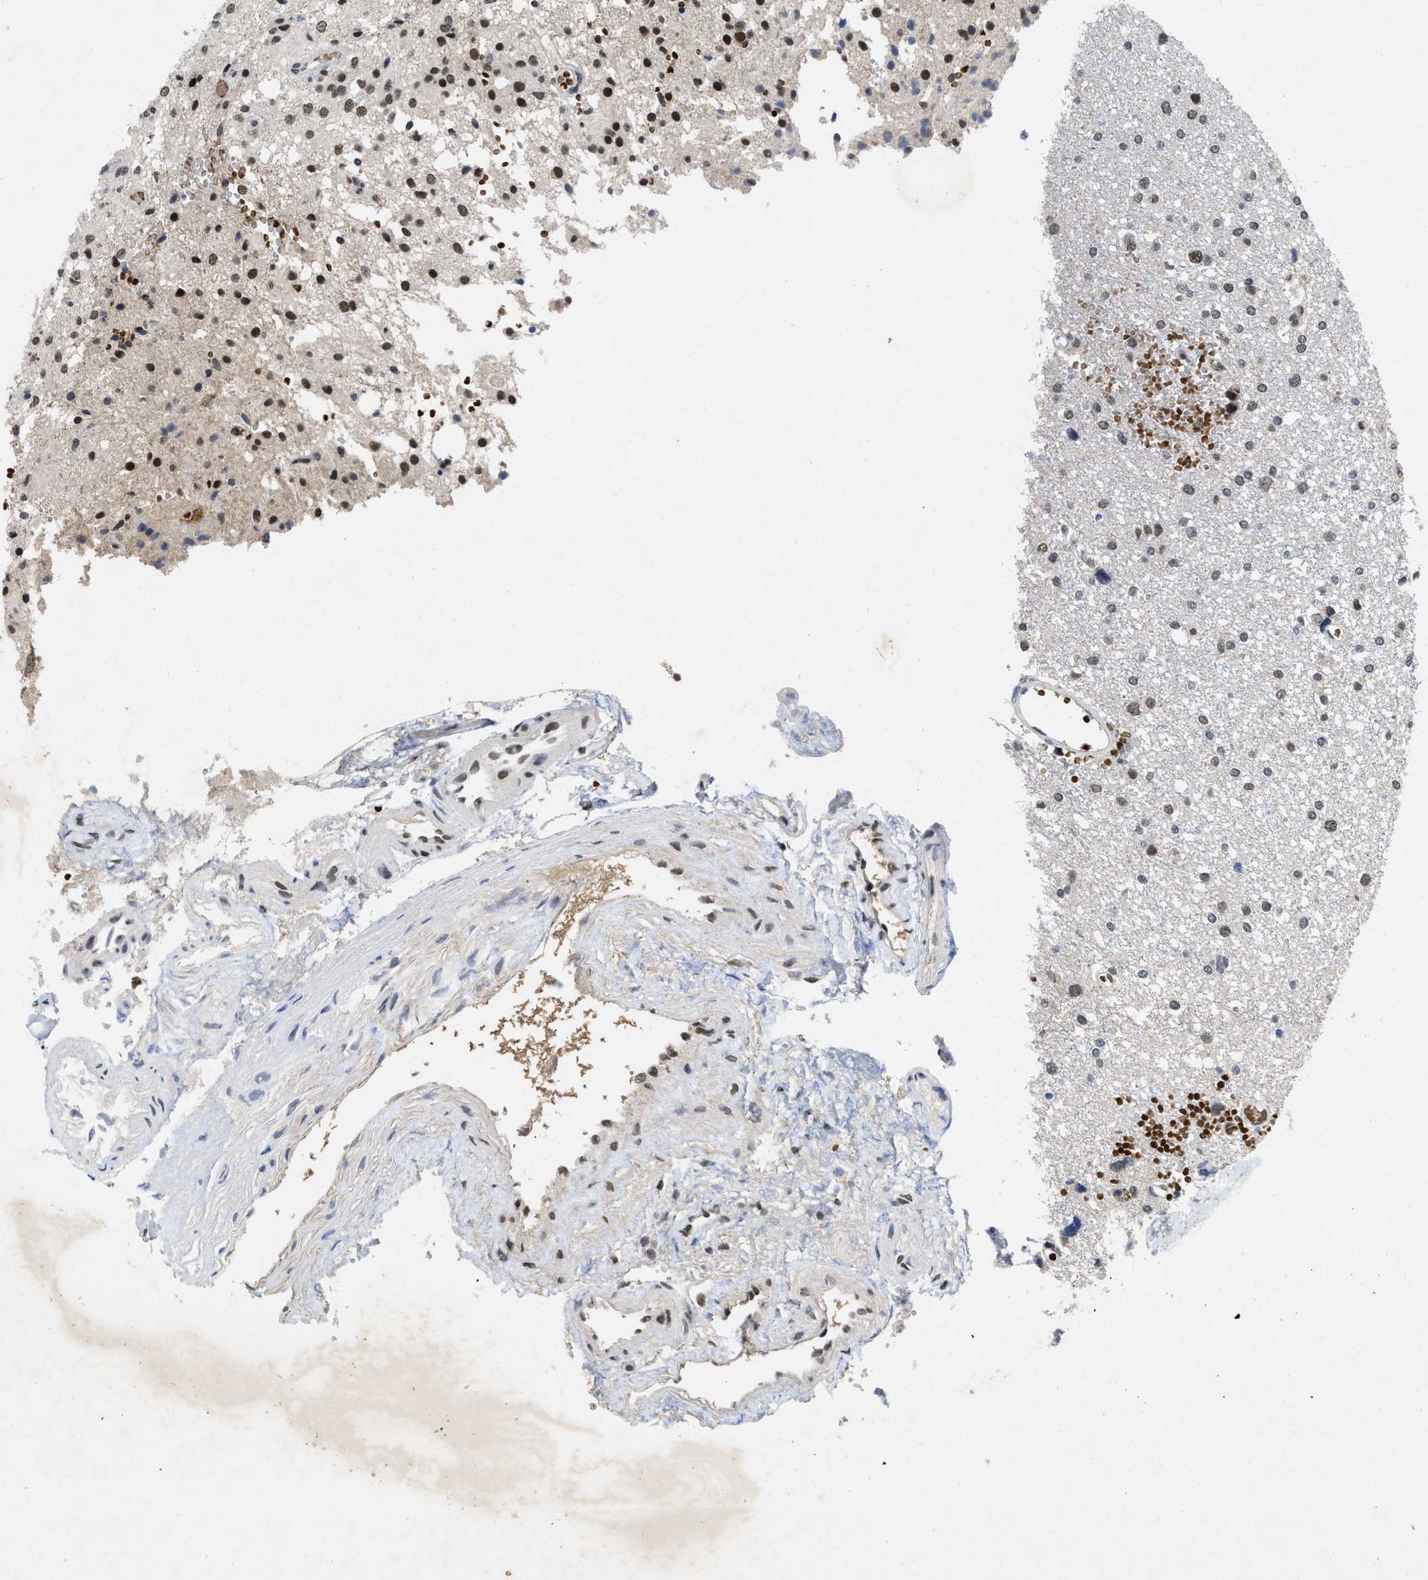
{"staining": {"intensity": "moderate", "quantity": "<25%", "location": "nuclear"}, "tissue": "glioma", "cell_type": "Tumor cells", "image_type": "cancer", "snomed": [{"axis": "morphology", "description": "Glioma, malignant, High grade"}, {"axis": "topography", "description": "Brain"}], "caption": "A photomicrograph of human malignant glioma (high-grade) stained for a protein displays moderate nuclear brown staining in tumor cells.", "gene": "ZNF346", "patient": {"sex": "female", "age": 59}}